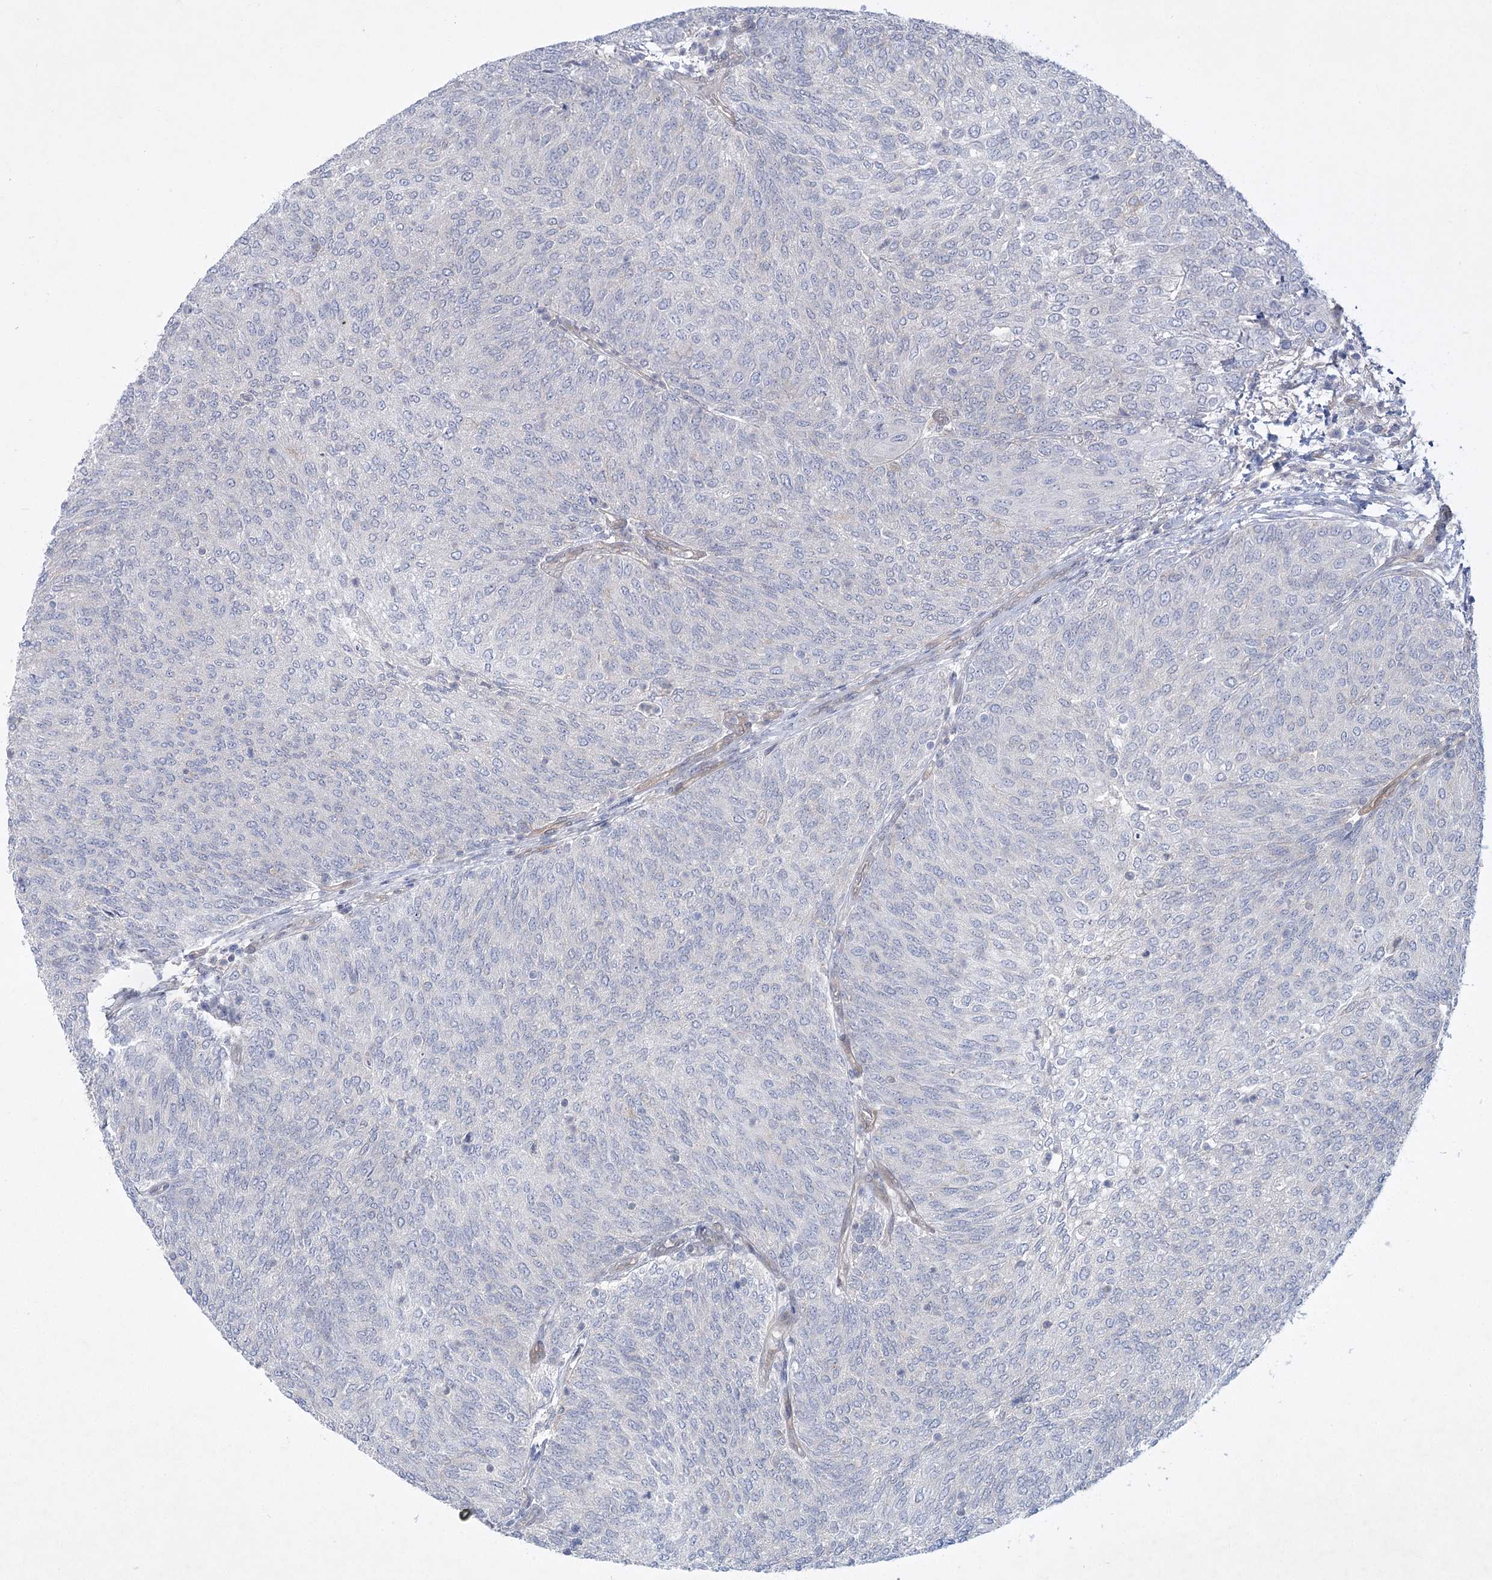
{"staining": {"intensity": "negative", "quantity": "none", "location": "none"}, "tissue": "urothelial cancer", "cell_type": "Tumor cells", "image_type": "cancer", "snomed": [{"axis": "morphology", "description": "Urothelial carcinoma, Low grade"}, {"axis": "topography", "description": "Urinary bladder"}], "caption": "Immunohistochemistry (IHC) histopathology image of human urothelial cancer stained for a protein (brown), which displays no staining in tumor cells. (Stains: DAB (3,3'-diaminobenzidine) IHC with hematoxylin counter stain, Microscopy: brightfield microscopy at high magnification).", "gene": "AAMDC", "patient": {"sex": "female", "age": 79}}